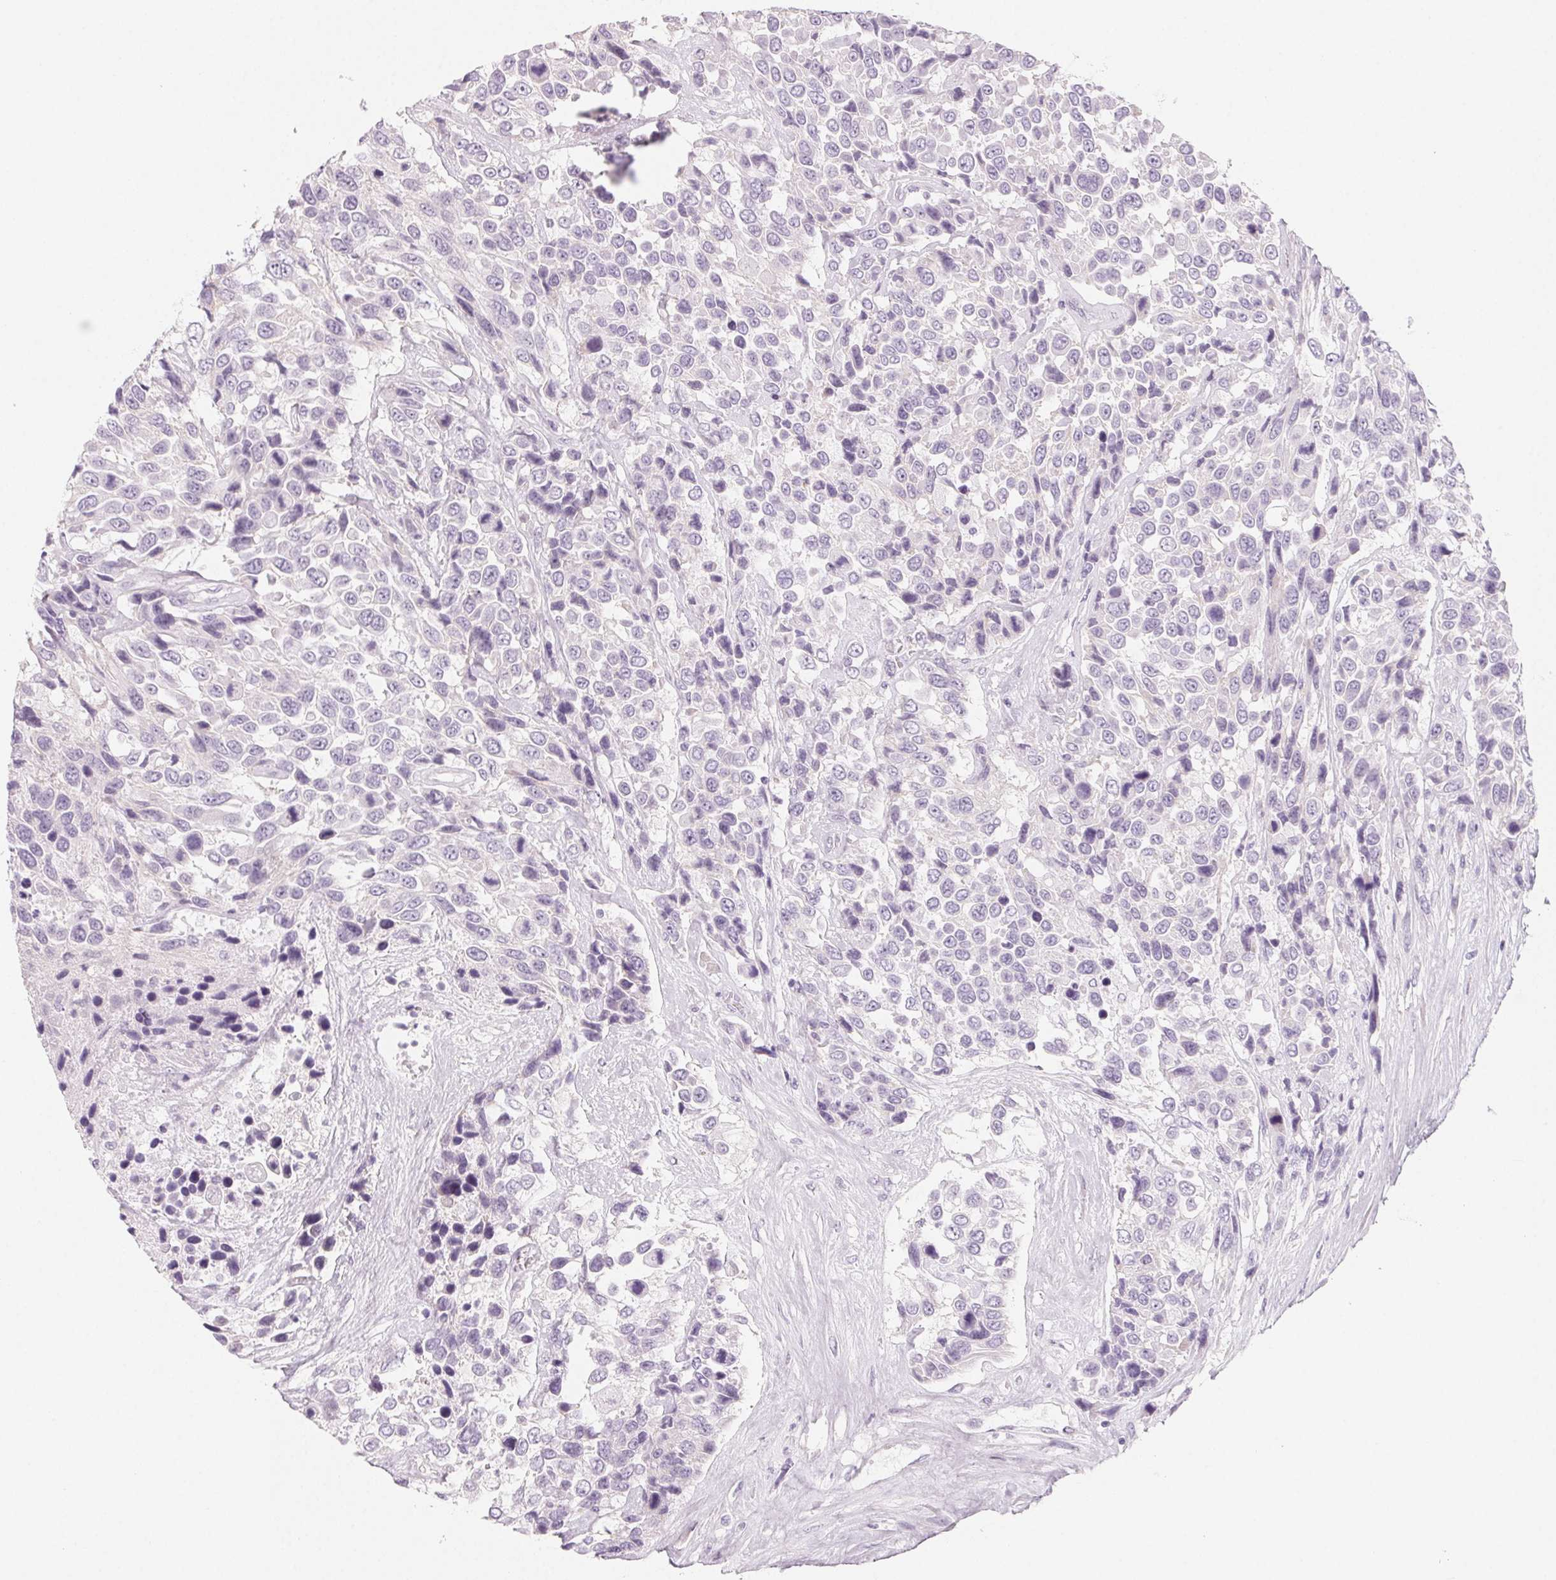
{"staining": {"intensity": "negative", "quantity": "none", "location": "none"}, "tissue": "urothelial cancer", "cell_type": "Tumor cells", "image_type": "cancer", "snomed": [{"axis": "morphology", "description": "Urothelial carcinoma, High grade"}, {"axis": "topography", "description": "Urinary bladder"}], "caption": "A histopathology image of human urothelial cancer is negative for staining in tumor cells.", "gene": "SH3GL2", "patient": {"sex": "female", "age": 70}}